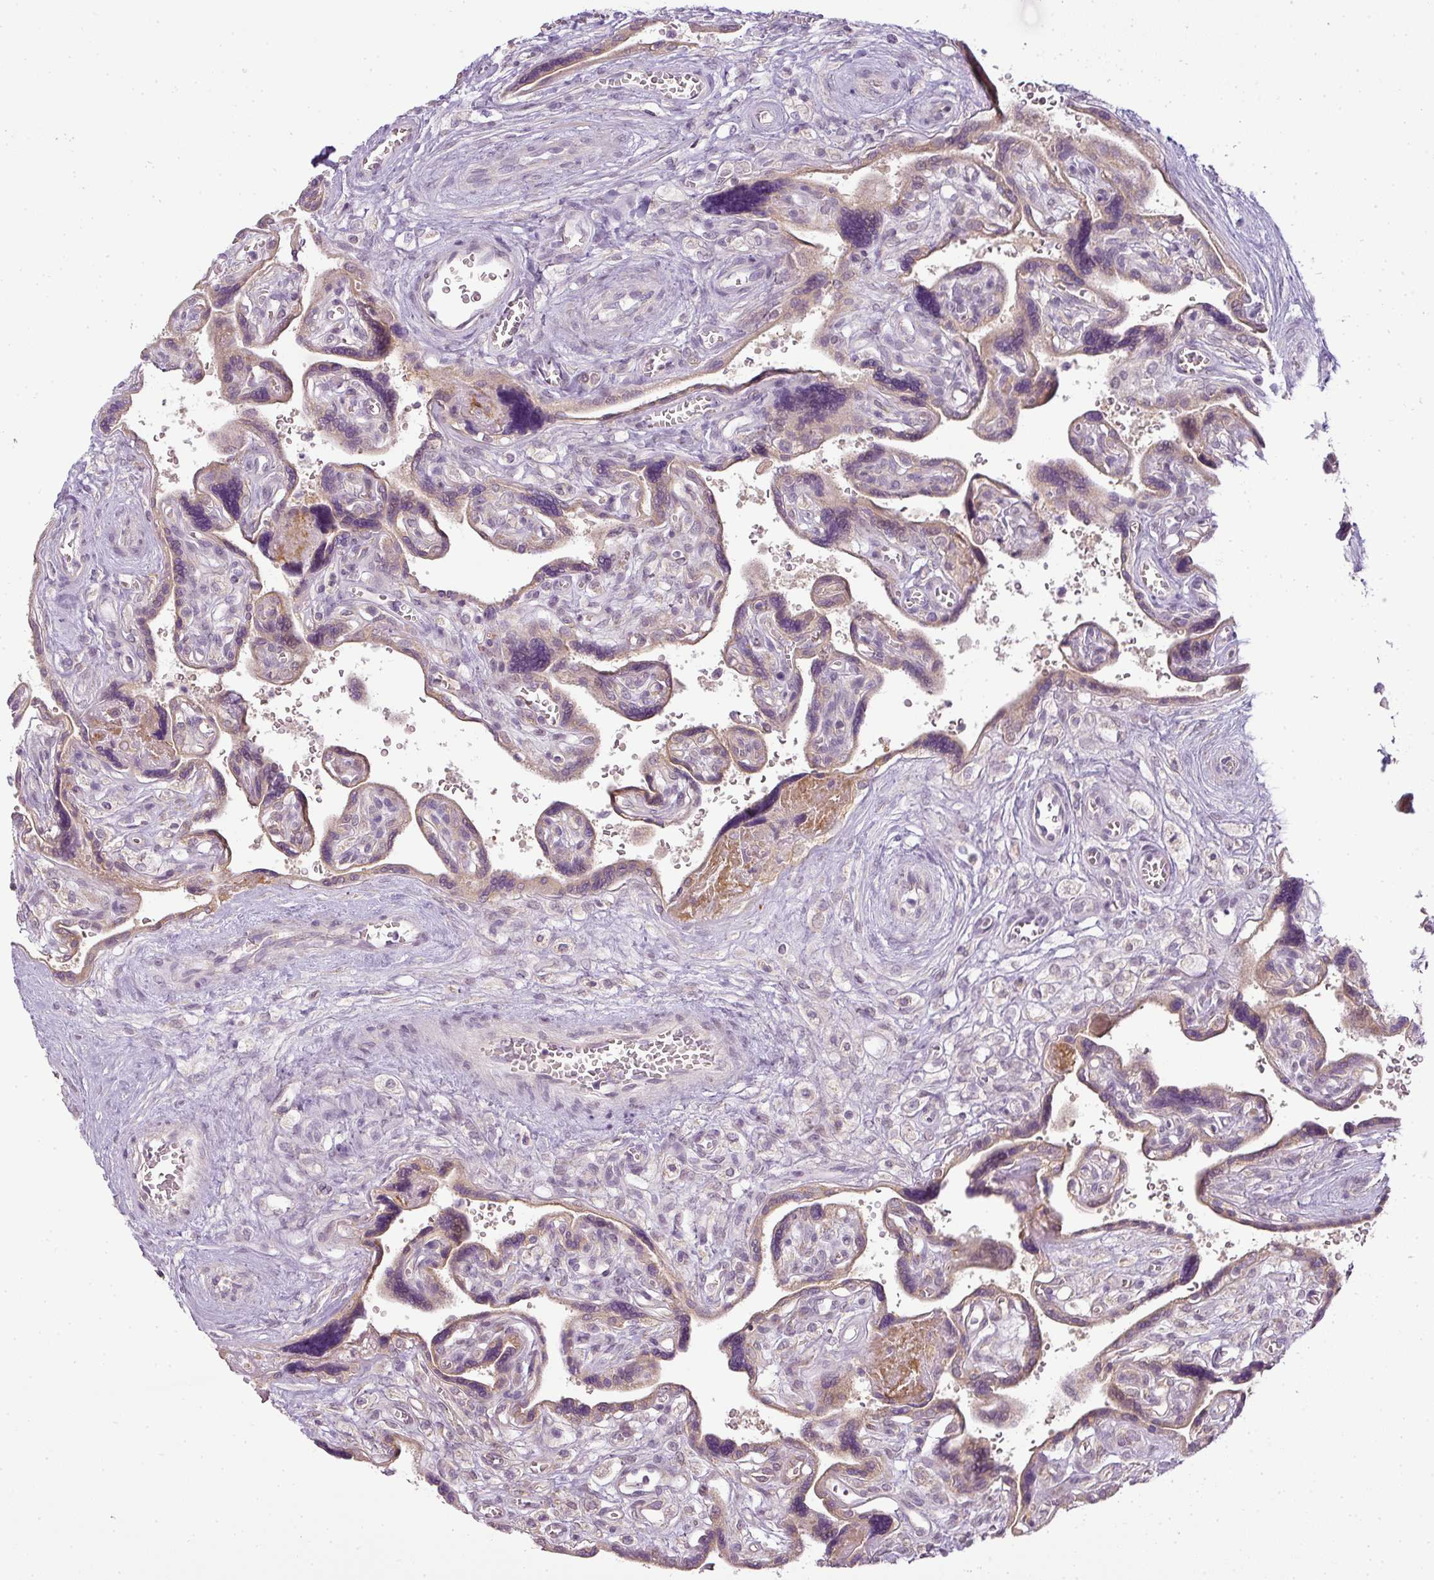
{"staining": {"intensity": "moderate", "quantity": ">75%", "location": "cytoplasmic/membranous"}, "tissue": "placenta", "cell_type": "Decidual cells", "image_type": "normal", "snomed": [{"axis": "morphology", "description": "Normal tissue, NOS"}, {"axis": "topography", "description": "Placenta"}], "caption": "High-power microscopy captured an immunohistochemistry (IHC) histopathology image of normal placenta, revealing moderate cytoplasmic/membranous positivity in about >75% of decidual cells. The staining was performed using DAB, with brown indicating positive protein expression. Nuclei are stained blue with hematoxylin.", "gene": "LY75", "patient": {"sex": "female", "age": 39}}